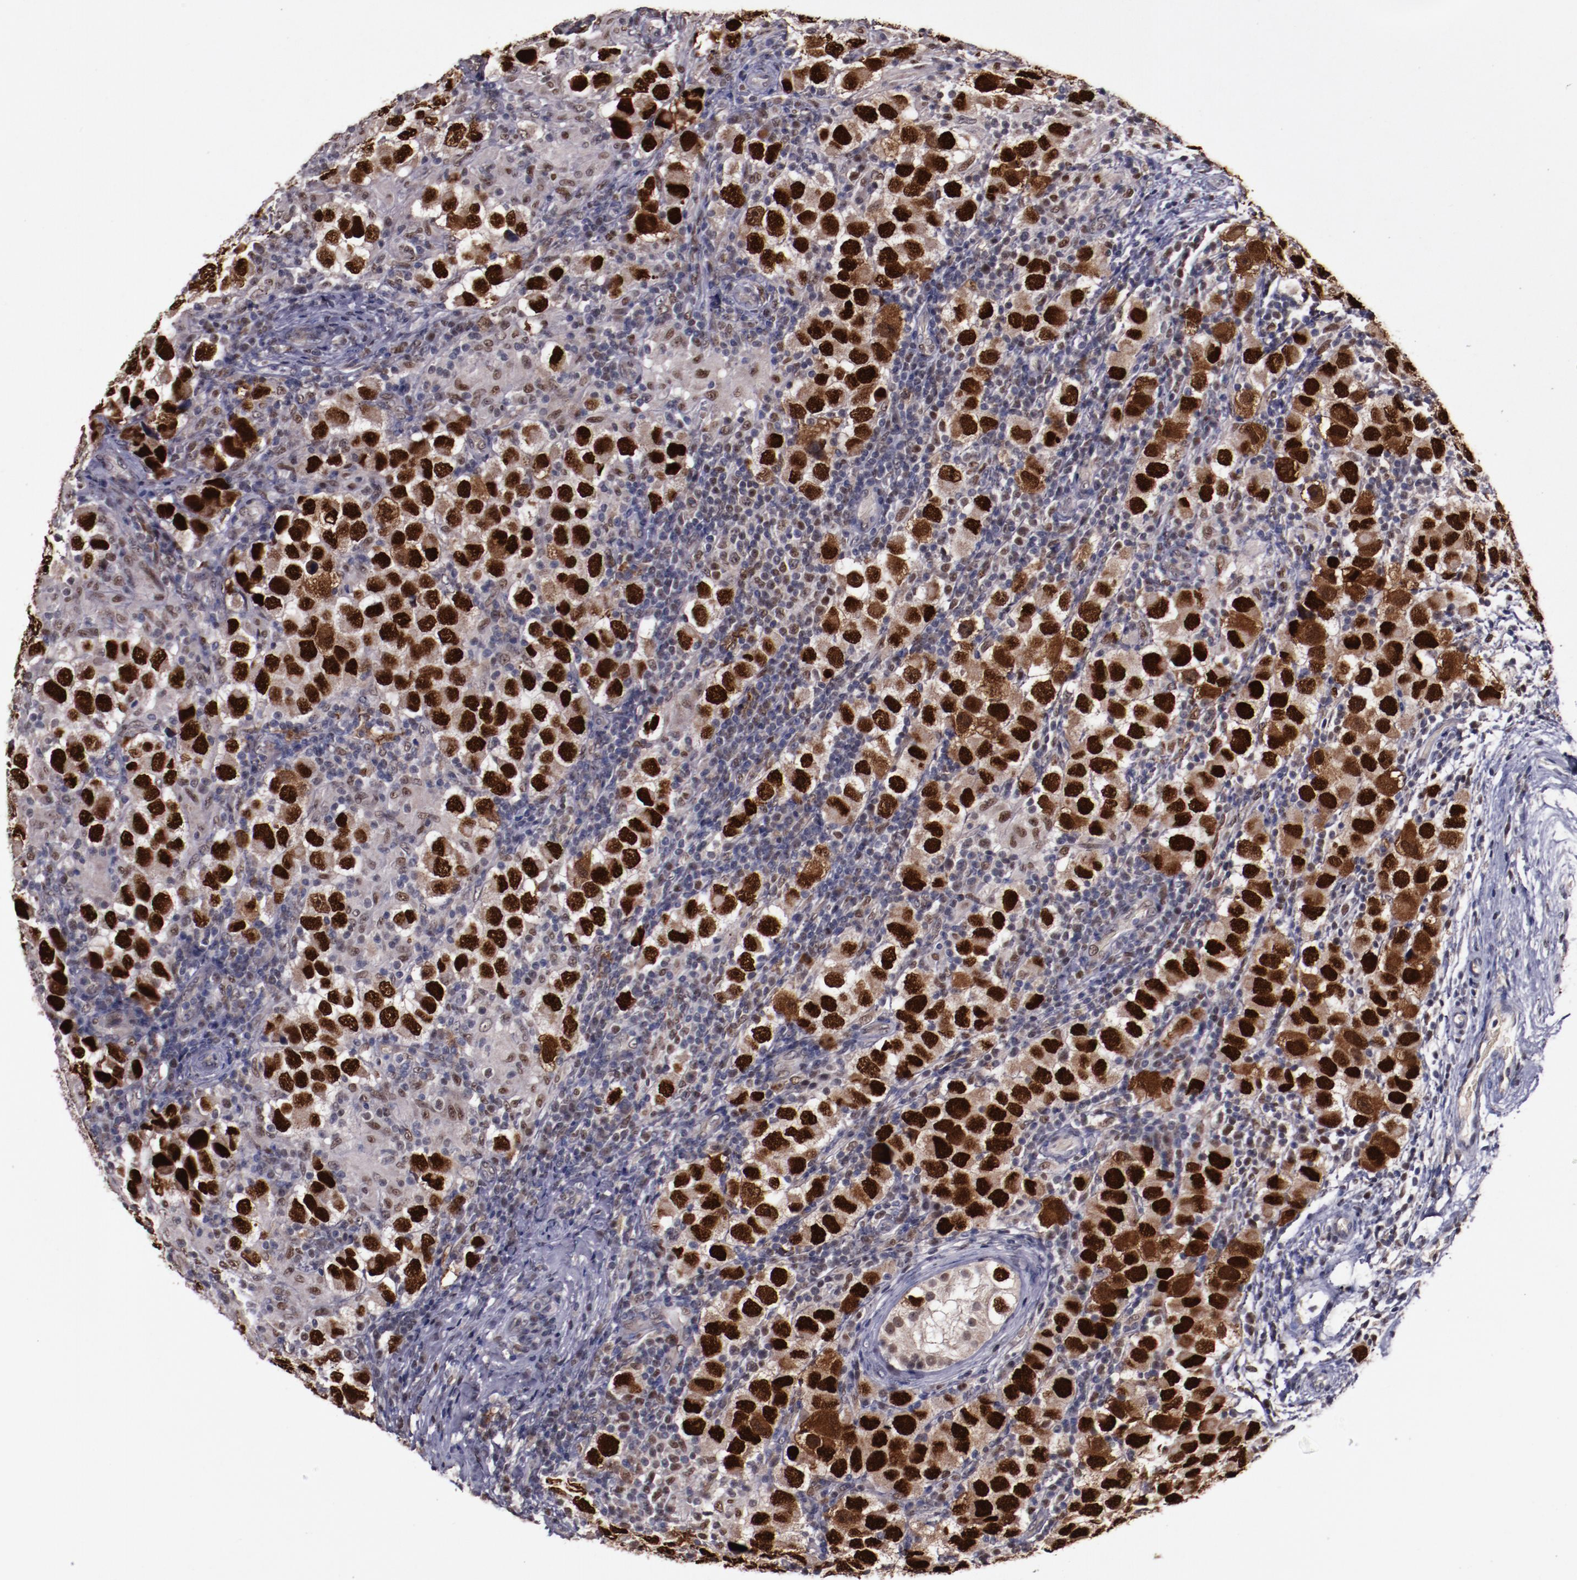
{"staining": {"intensity": "strong", "quantity": ">75%", "location": "nuclear"}, "tissue": "testis cancer", "cell_type": "Tumor cells", "image_type": "cancer", "snomed": [{"axis": "morphology", "description": "Carcinoma, Embryonal, NOS"}, {"axis": "topography", "description": "Testis"}], "caption": "Brown immunohistochemical staining in testis embryonal carcinoma exhibits strong nuclear positivity in about >75% of tumor cells.", "gene": "CHEK2", "patient": {"sex": "male", "age": 21}}